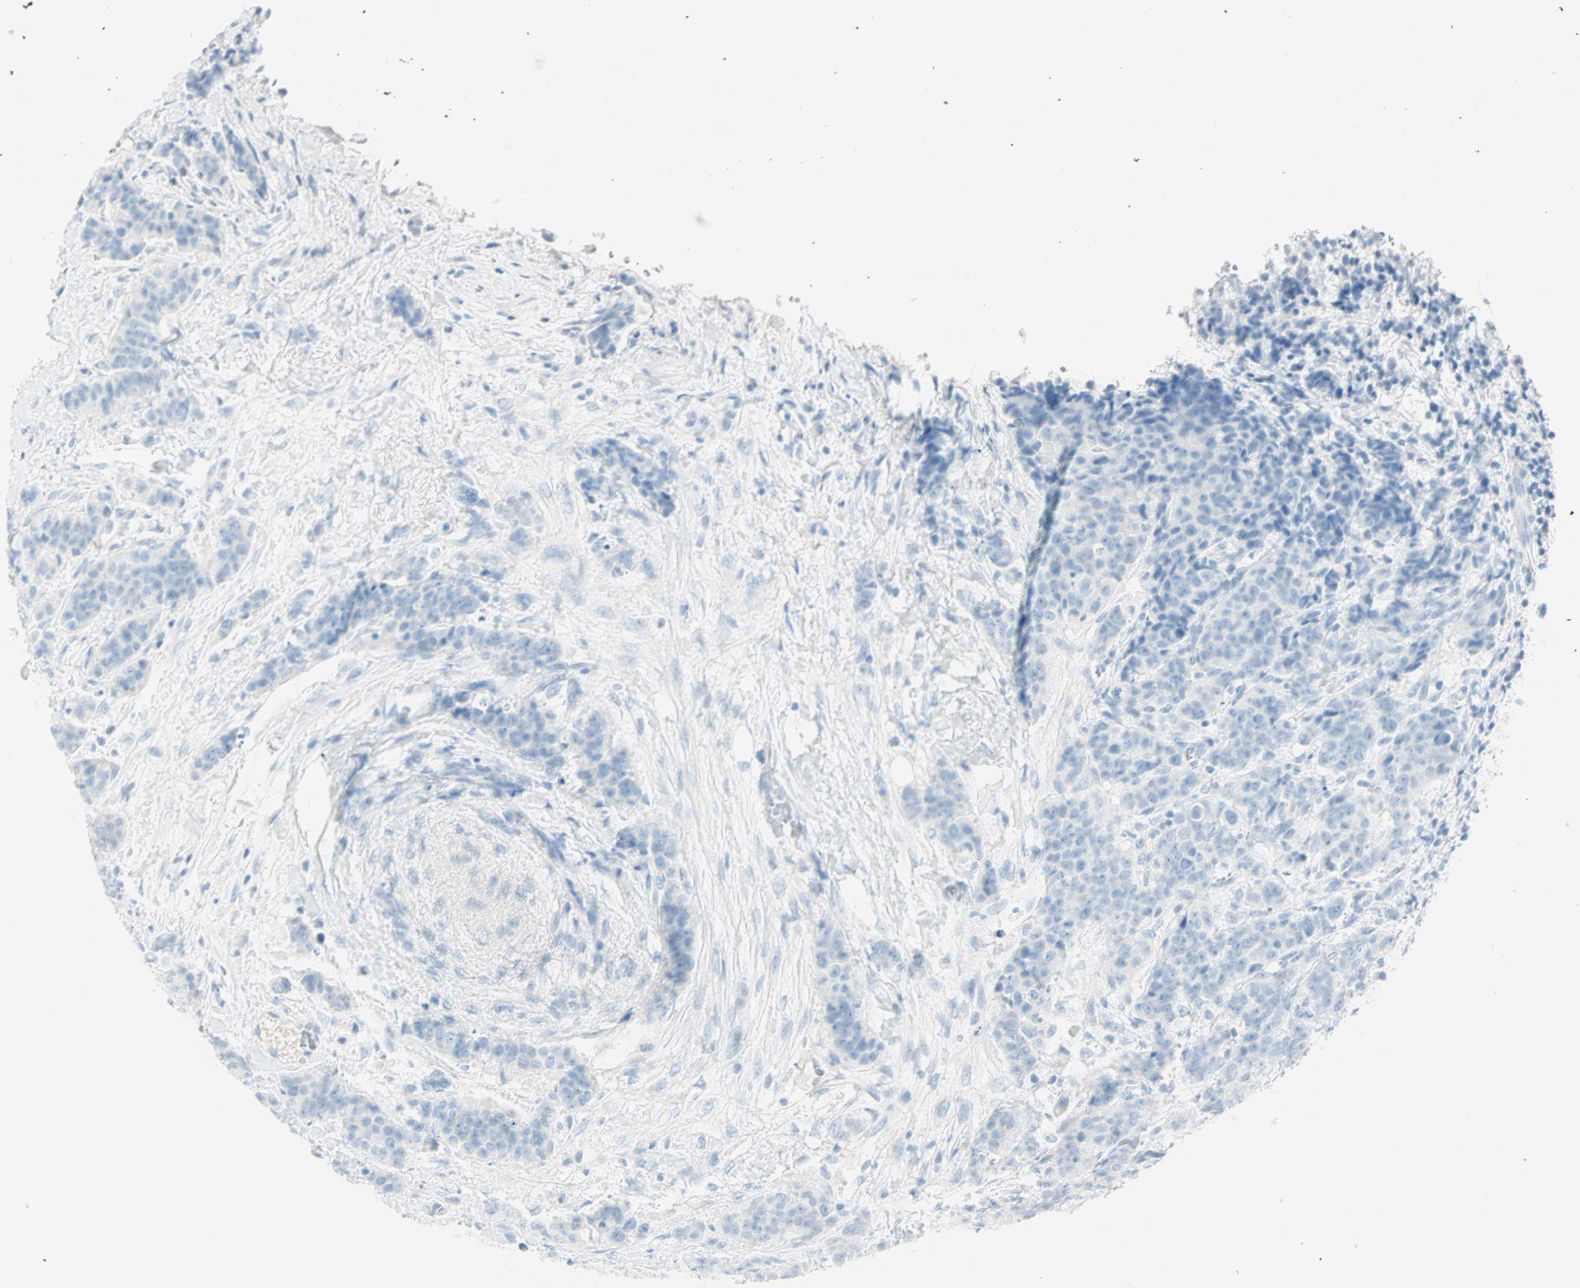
{"staining": {"intensity": "negative", "quantity": "none", "location": "none"}, "tissue": "breast cancer", "cell_type": "Tumor cells", "image_type": "cancer", "snomed": [{"axis": "morphology", "description": "Duct carcinoma"}, {"axis": "topography", "description": "Breast"}], "caption": "The micrograph exhibits no staining of tumor cells in breast intraductal carcinoma.", "gene": "NES", "patient": {"sex": "female", "age": 40}}